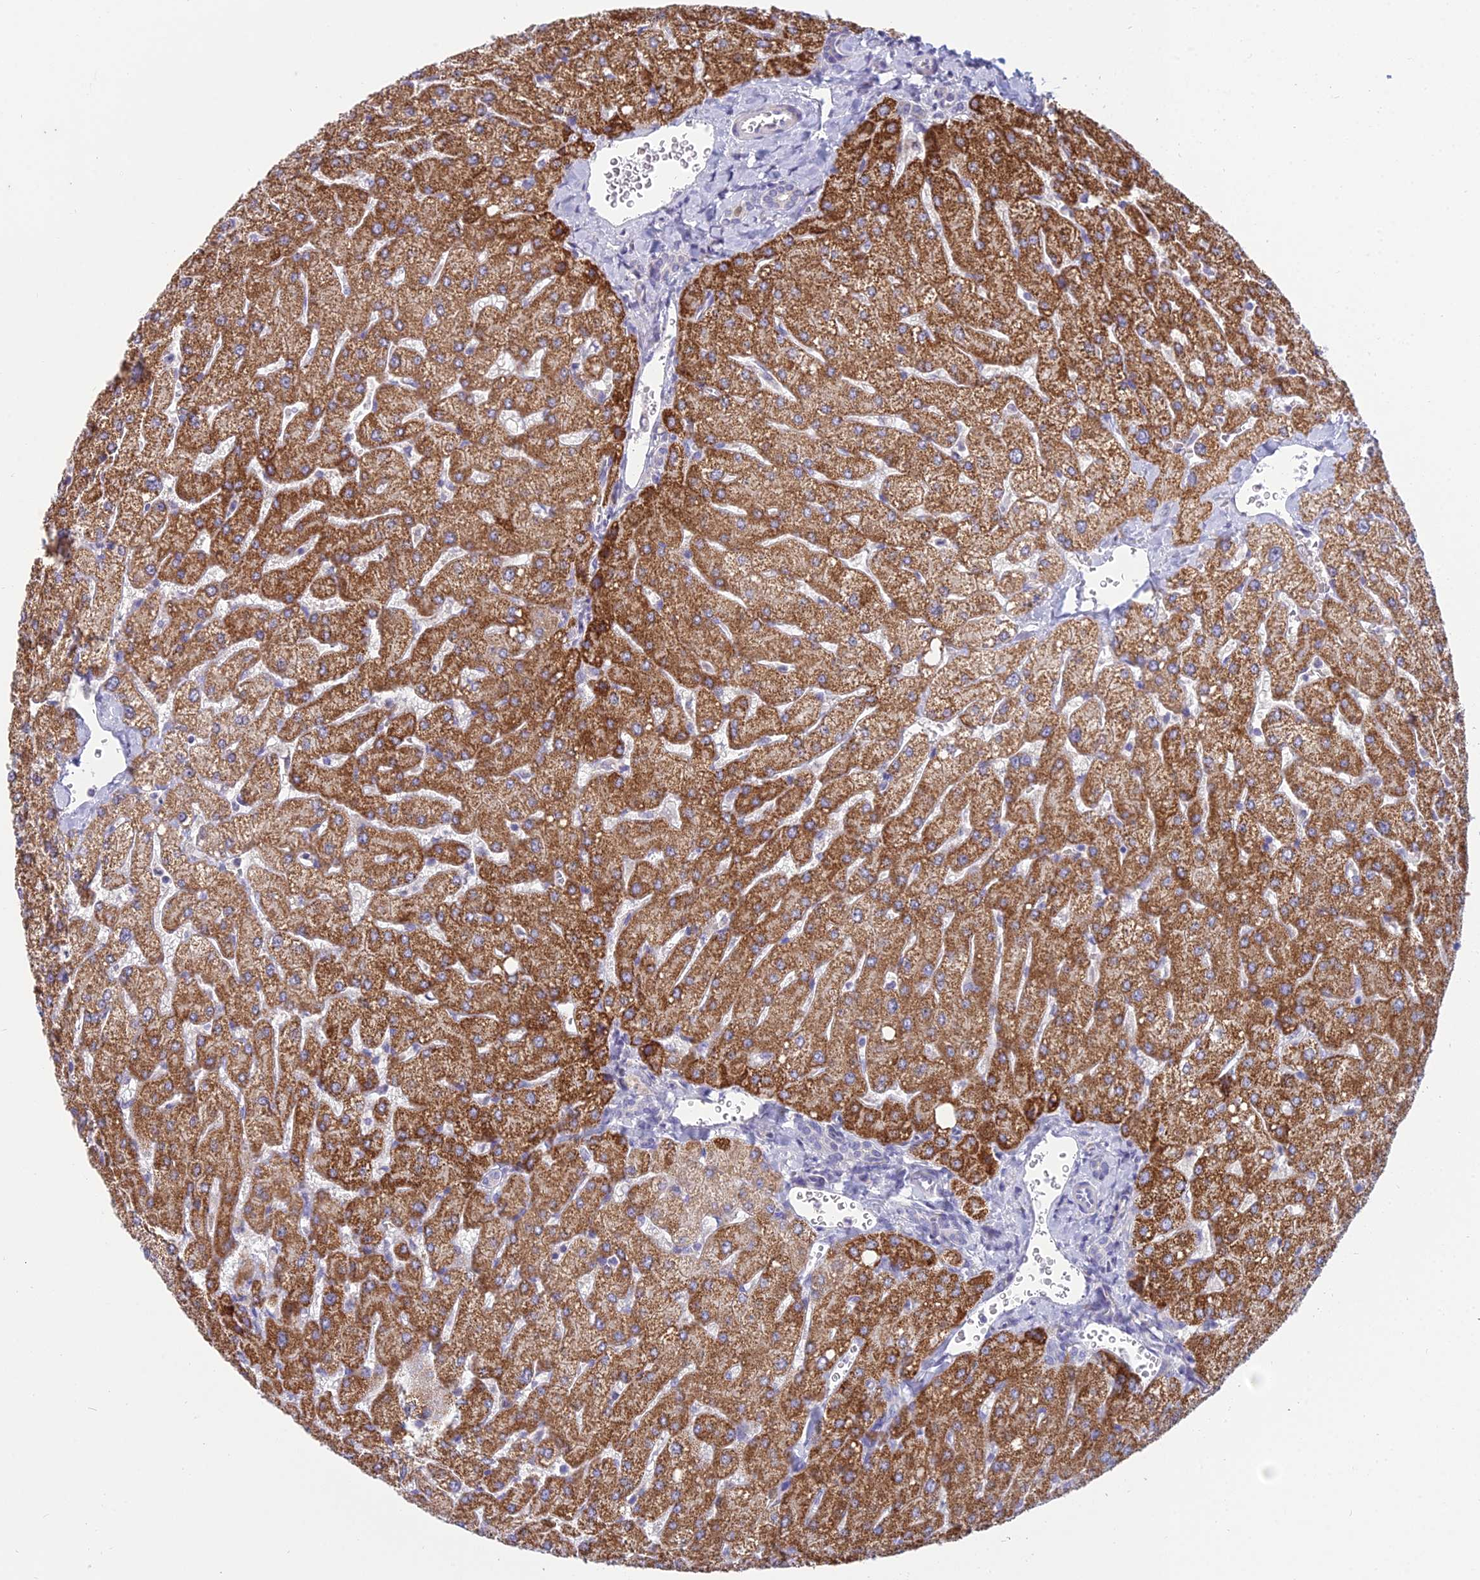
{"staining": {"intensity": "negative", "quantity": "none", "location": "none"}, "tissue": "liver", "cell_type": "Cholangiocytes", "image_type": "normal", "snomed": [{"axis": "morphology", "description": "Normal tissue, NOS"}, {"axis": "topography", "description": "Liver"}], "caption": "Liver stained for a protein using immunohistochemistry (IHC) exhibits no positivity cholangiocytes.", "gene": "CFAP206", "patient": {"sex": "male", "age": 55}}